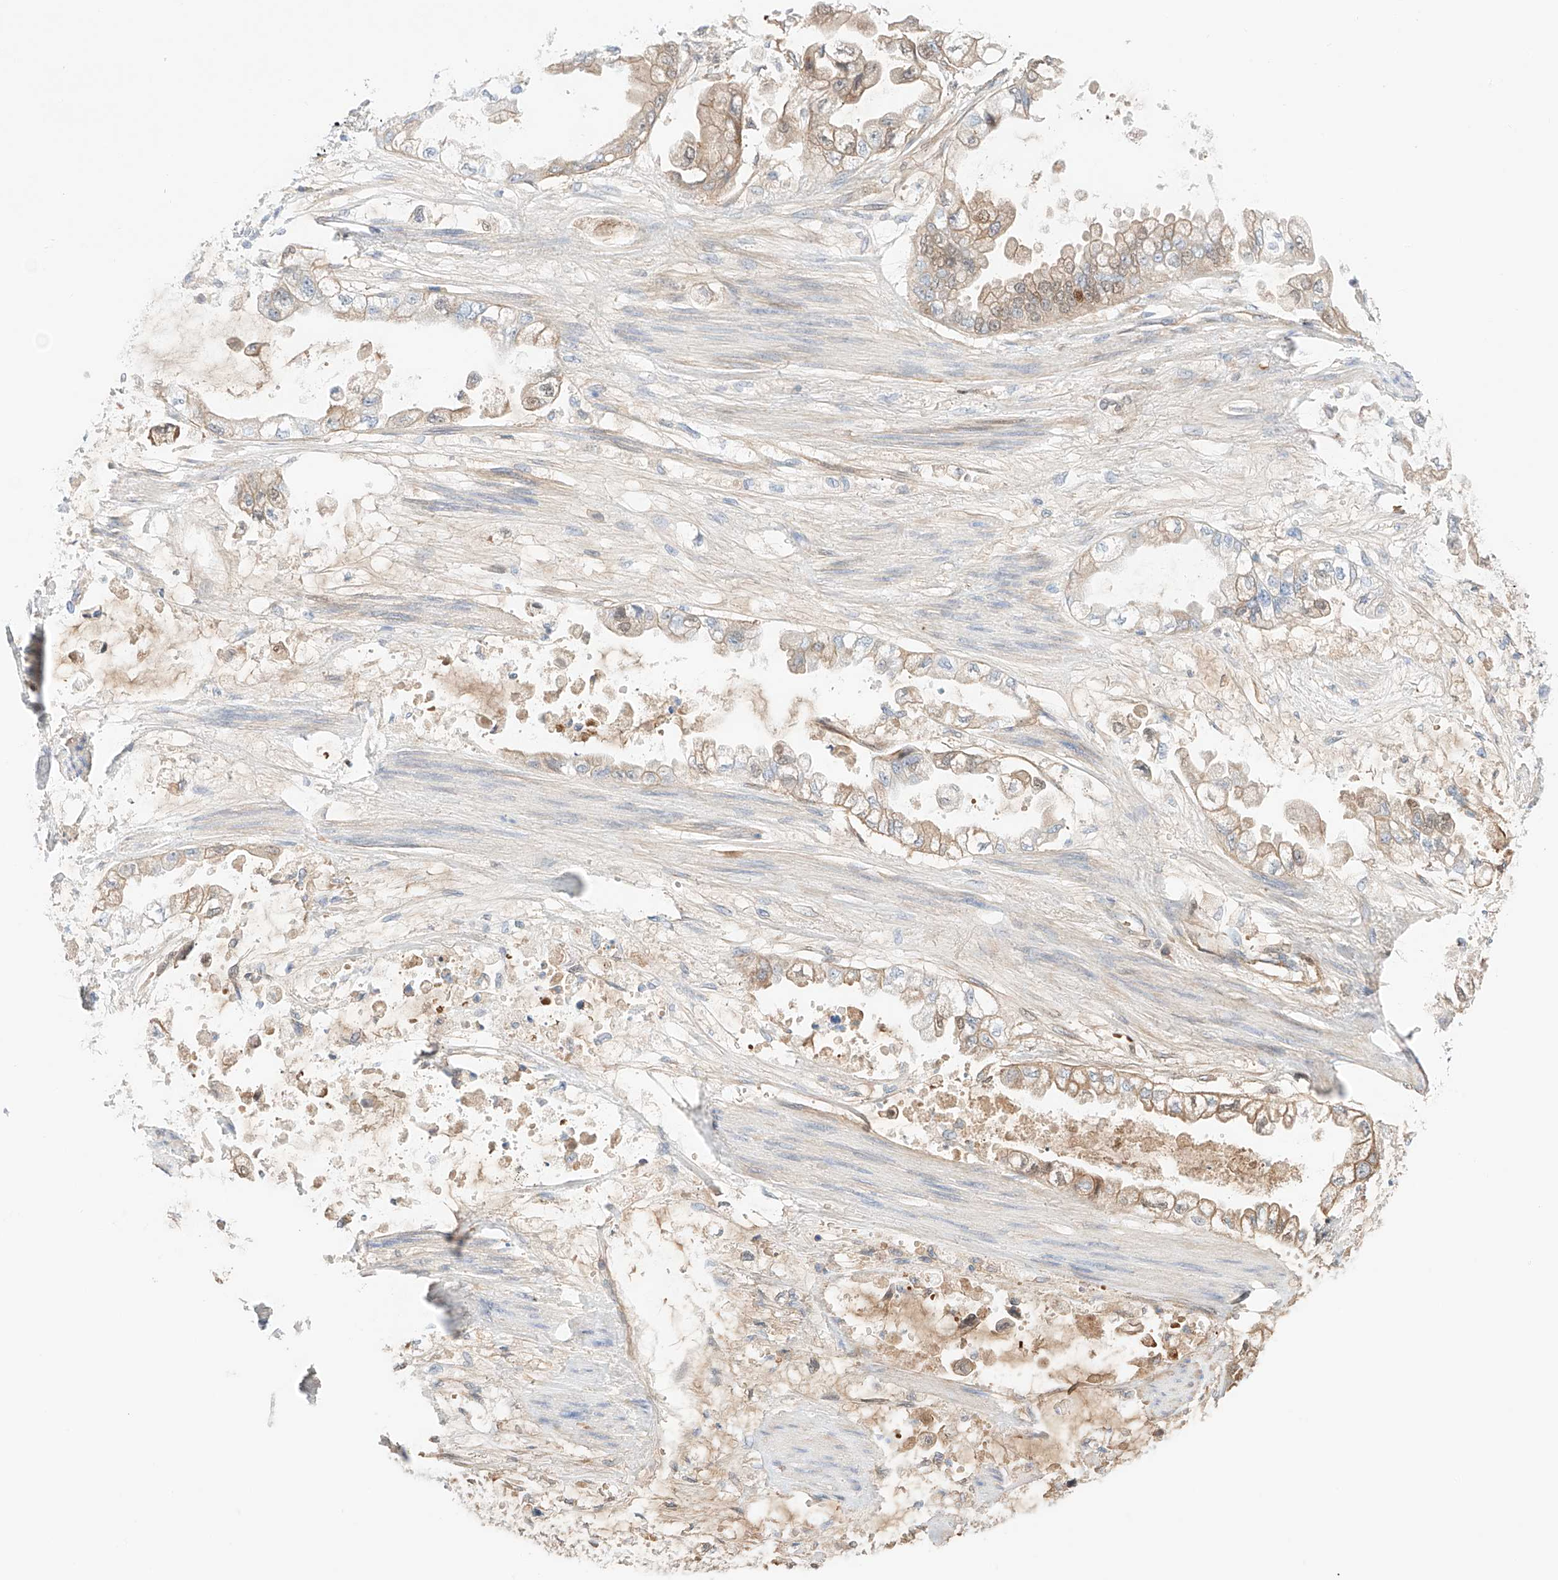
{"staining": {"intensity": "weak", "quantity": ">75%", "location": "cytoplasmic/membranous"}, "tissue": "stomach cancer", "cell_type": "Tumor cells", "image_type": "cancer", "snomed": [{"axis": "morphology", "description": "Adenocarcinoma, NOS"}, {"axis": "topography", "description": "Stomach"}], "caption": "About >75% of tumor cells in stomach adenocarcinoma demonstrate weak cytoplasmic/membranous protein staining as visualized by brown immunohistochemical staining.", "gene": "PGGT1B", "patient": {"sex": "male", "age": 62}}